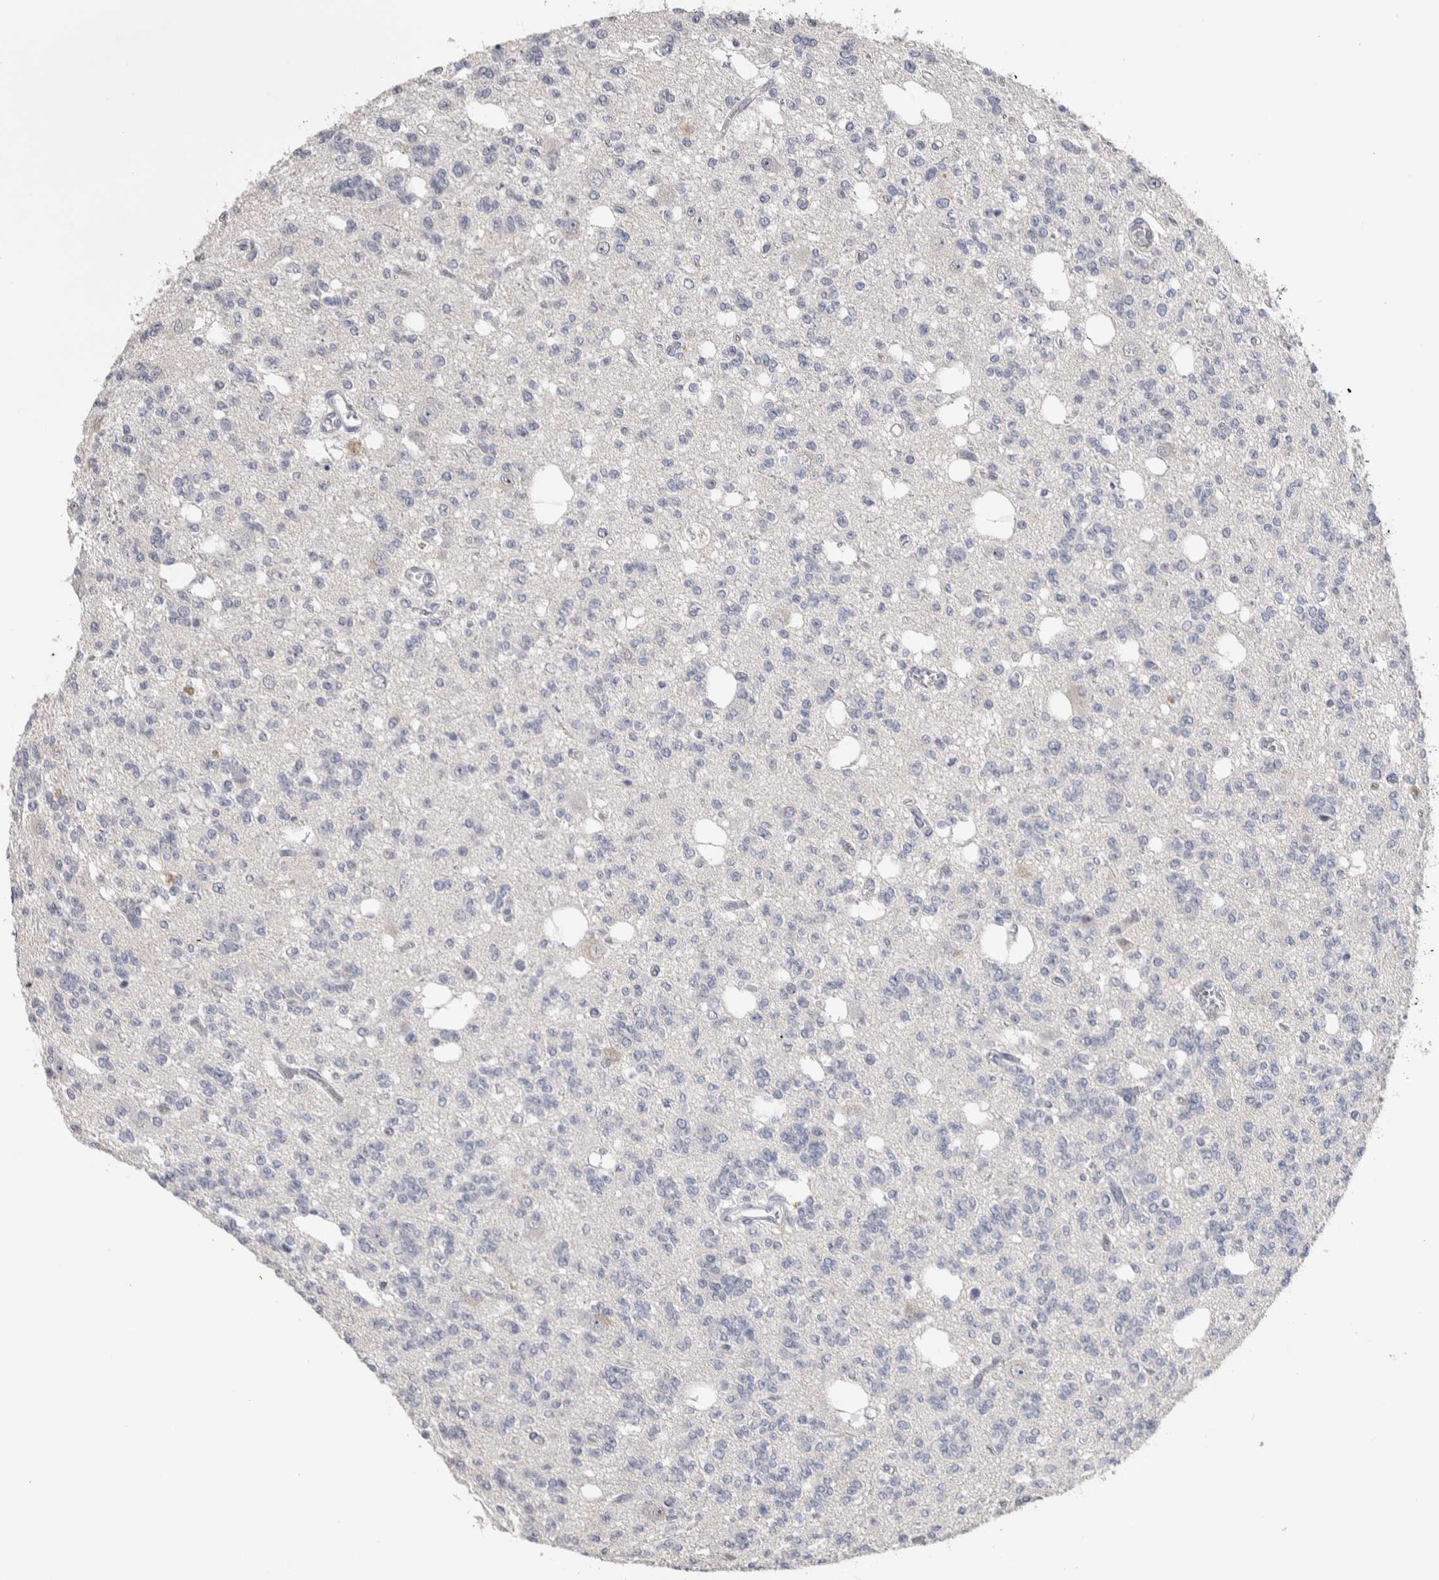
{"staining": {"intensity": "negative", "quantity": "none", "location": "none"}, "tissue": "glioma", "cell_type": "Tumor cells", "image_type": "cancer", "snomed": [{"axis": "morphology", "description": "Glioma, malignant, Low grade"}, {"axis": "topography", "description": "Brain"}], "caption": "Immunohistochemistry (IHC) of malignant glioma (low-grade) displays no positivity in tumor cells.", "gene": "TMEM102", "patient": {"sex": "male", "age": 38}}